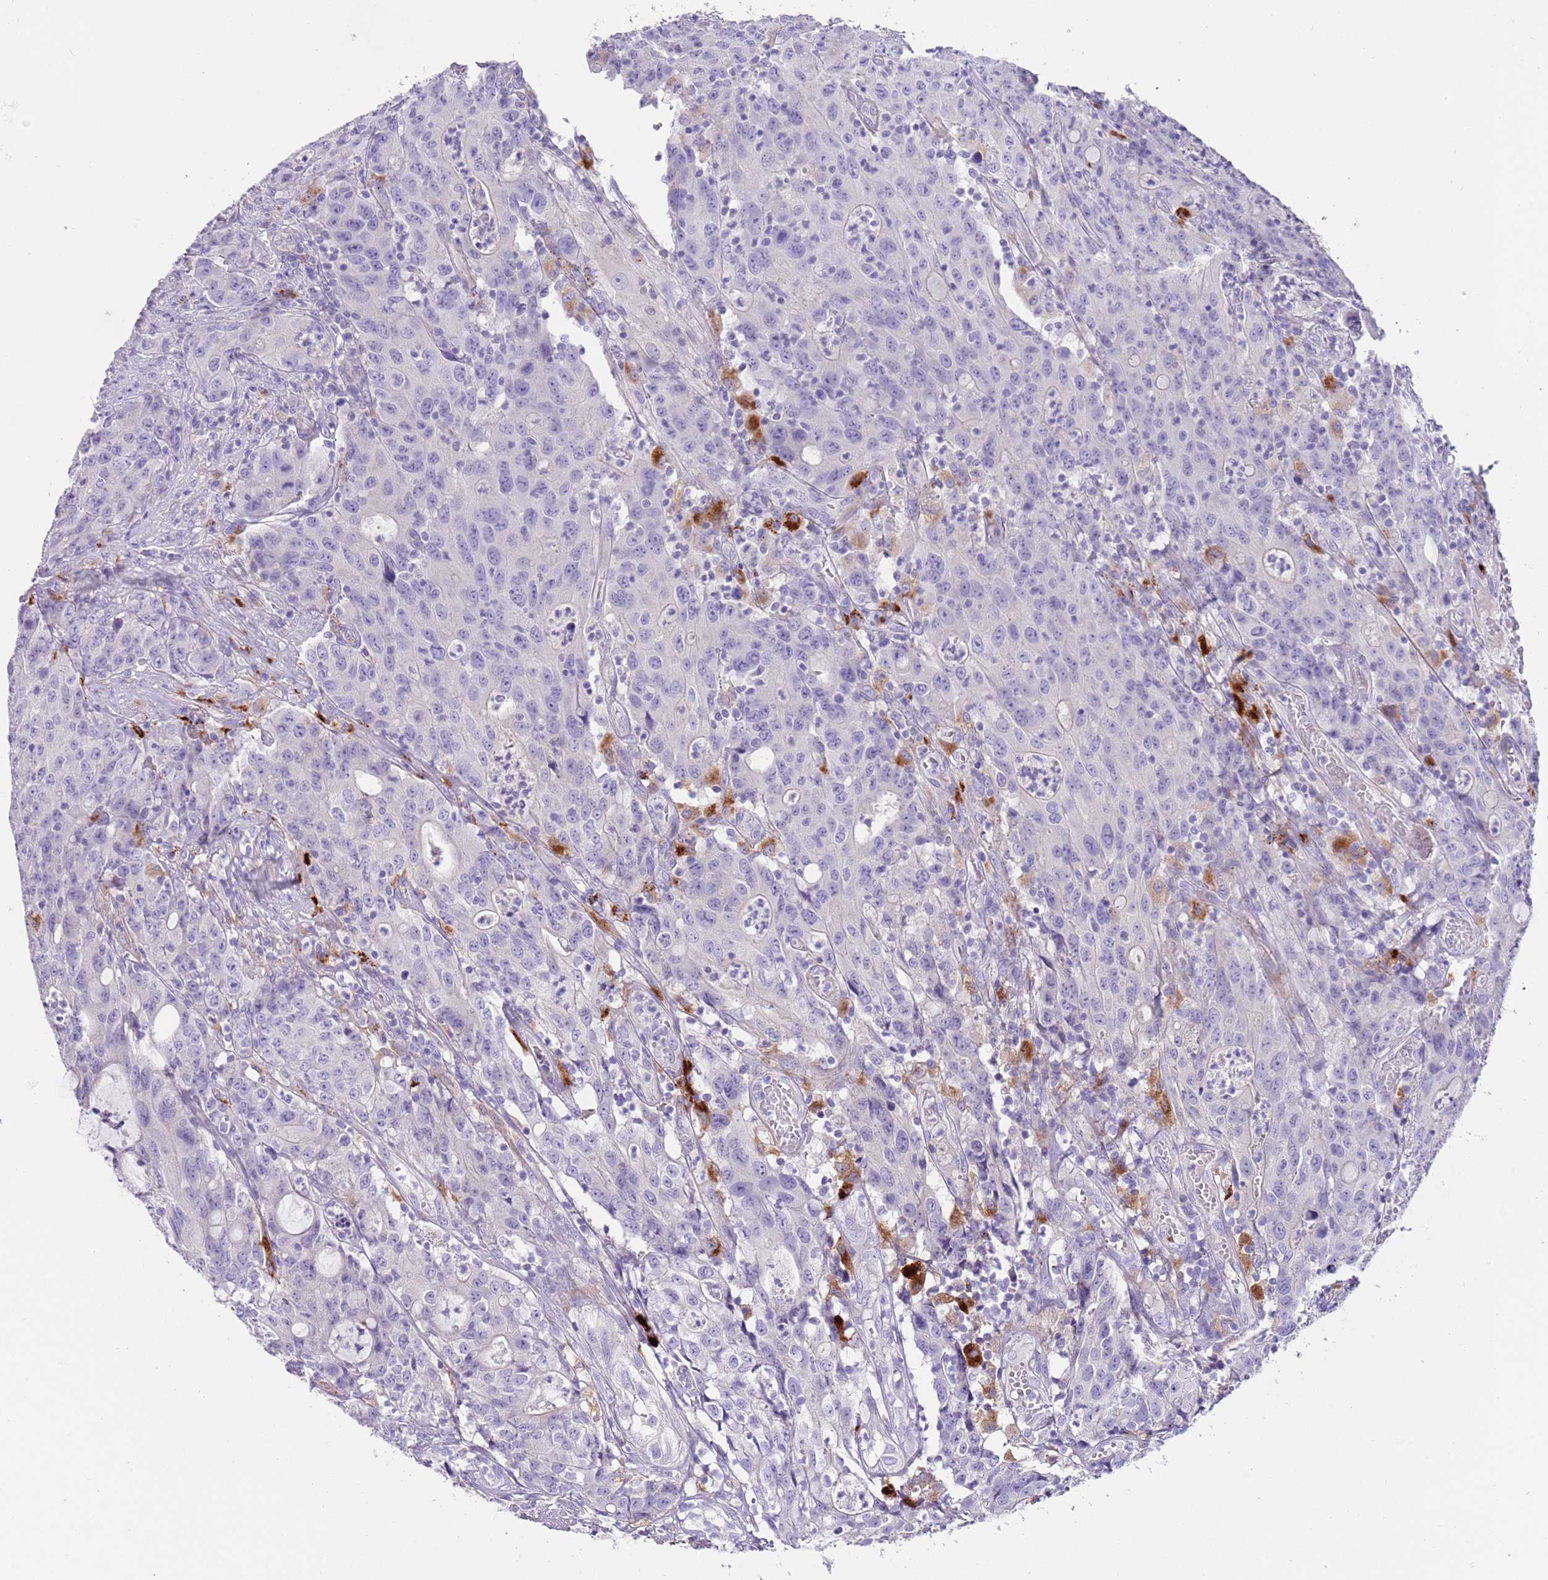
{"staining": {"intensity": "negative", "quantity": "none", "location": "none"}, "tissue": "colorectal cancer", "cell_type": "Tumor cells", "image_type": "cancer", "snomed": [{"axis": "morphology", "description": "Adenocarcinoma, NOS"}, {"axis": "topography", "description": "Colon"}], "caption": "Micrograph shows no protein positivity in tumor cells of colorectal adenocarcinoma tissue. (DAB immunohistochemistry visualized using brightfield microscopy, high magnification).", "gene": "LRRN3", "patient": {"sex": "male", "age": 83}}